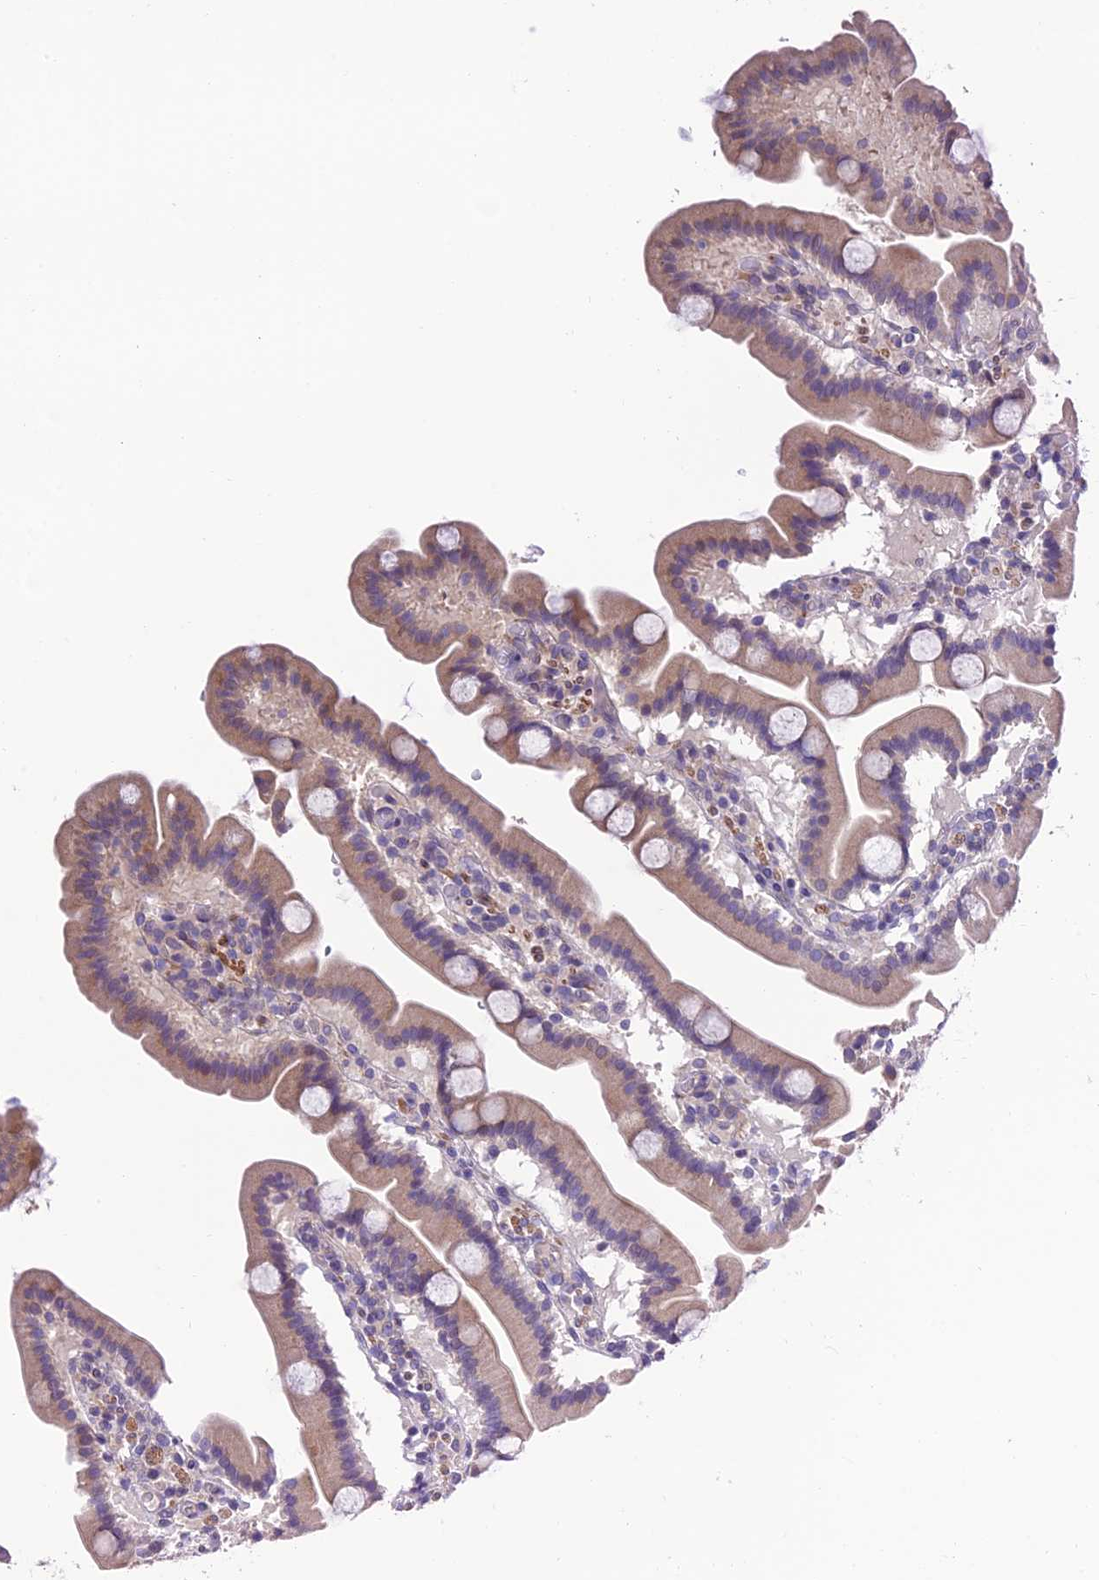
{"staining": {"intensity": "weak", "quantity": "25%-75%", "location": "cytoplasmic/membranous"}, "tissue": "duodenum", "cell_type": "Glandular cells", "image_type": "normal", "snomed": [{"axis": "morphology", "description": "Normal tissue, NOS"}, {"axis": "topography", "description": "Duodenum"}], "caption": "IHC histopathology image of normal duodenum: duodenum stained using immunohistochemistry (IHC) displays low levels of weak protein expression localized specifically in the cytoplasmic/membranous of glandular cells, appearing as a cytoplasmic/membranous brown color.", "gene": "FAM178B", "patient": {"sex": "male", "age": 55}}